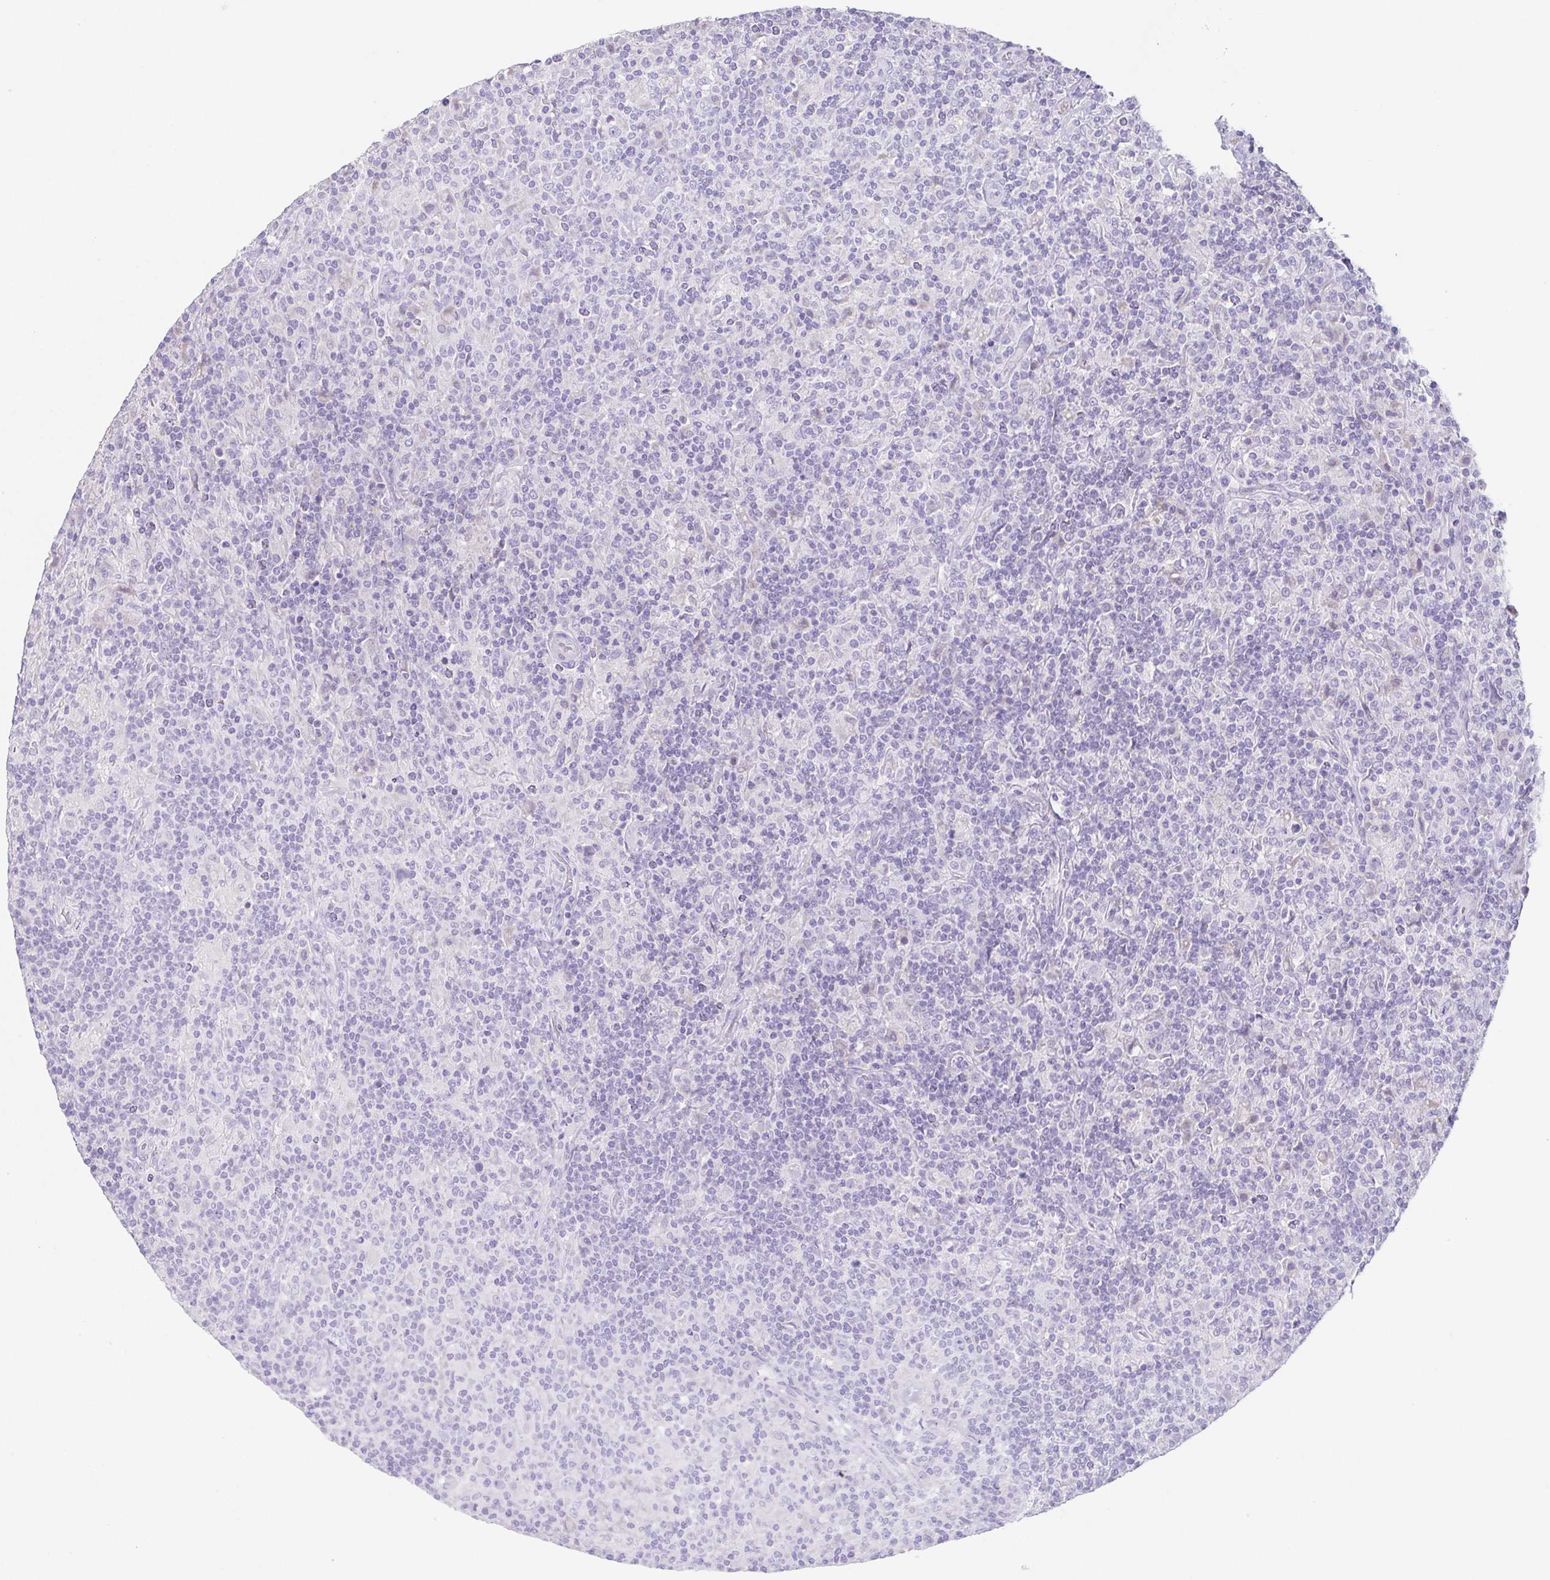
{"staining": {"intensity": "negative", "quantity": "none", "location": "none"}, "tissue": "lymphoma", "cell_type": "Tumor cells", "image_type": "cancer", "snomed": [{"axis": "morphology", "description": "Hodgkin's disease, NOS"}, {"axis": "topography", "description": "Lymph node"}], "caption": "This image is of Hodgkin's disease stained with immunohistochemistry to label a protein in brown with the nuclei are counter-stained blue. There is no staining in tumor cells.", "gene": "HDGFL1", "patient": {"sex": "male", "age": 70}}